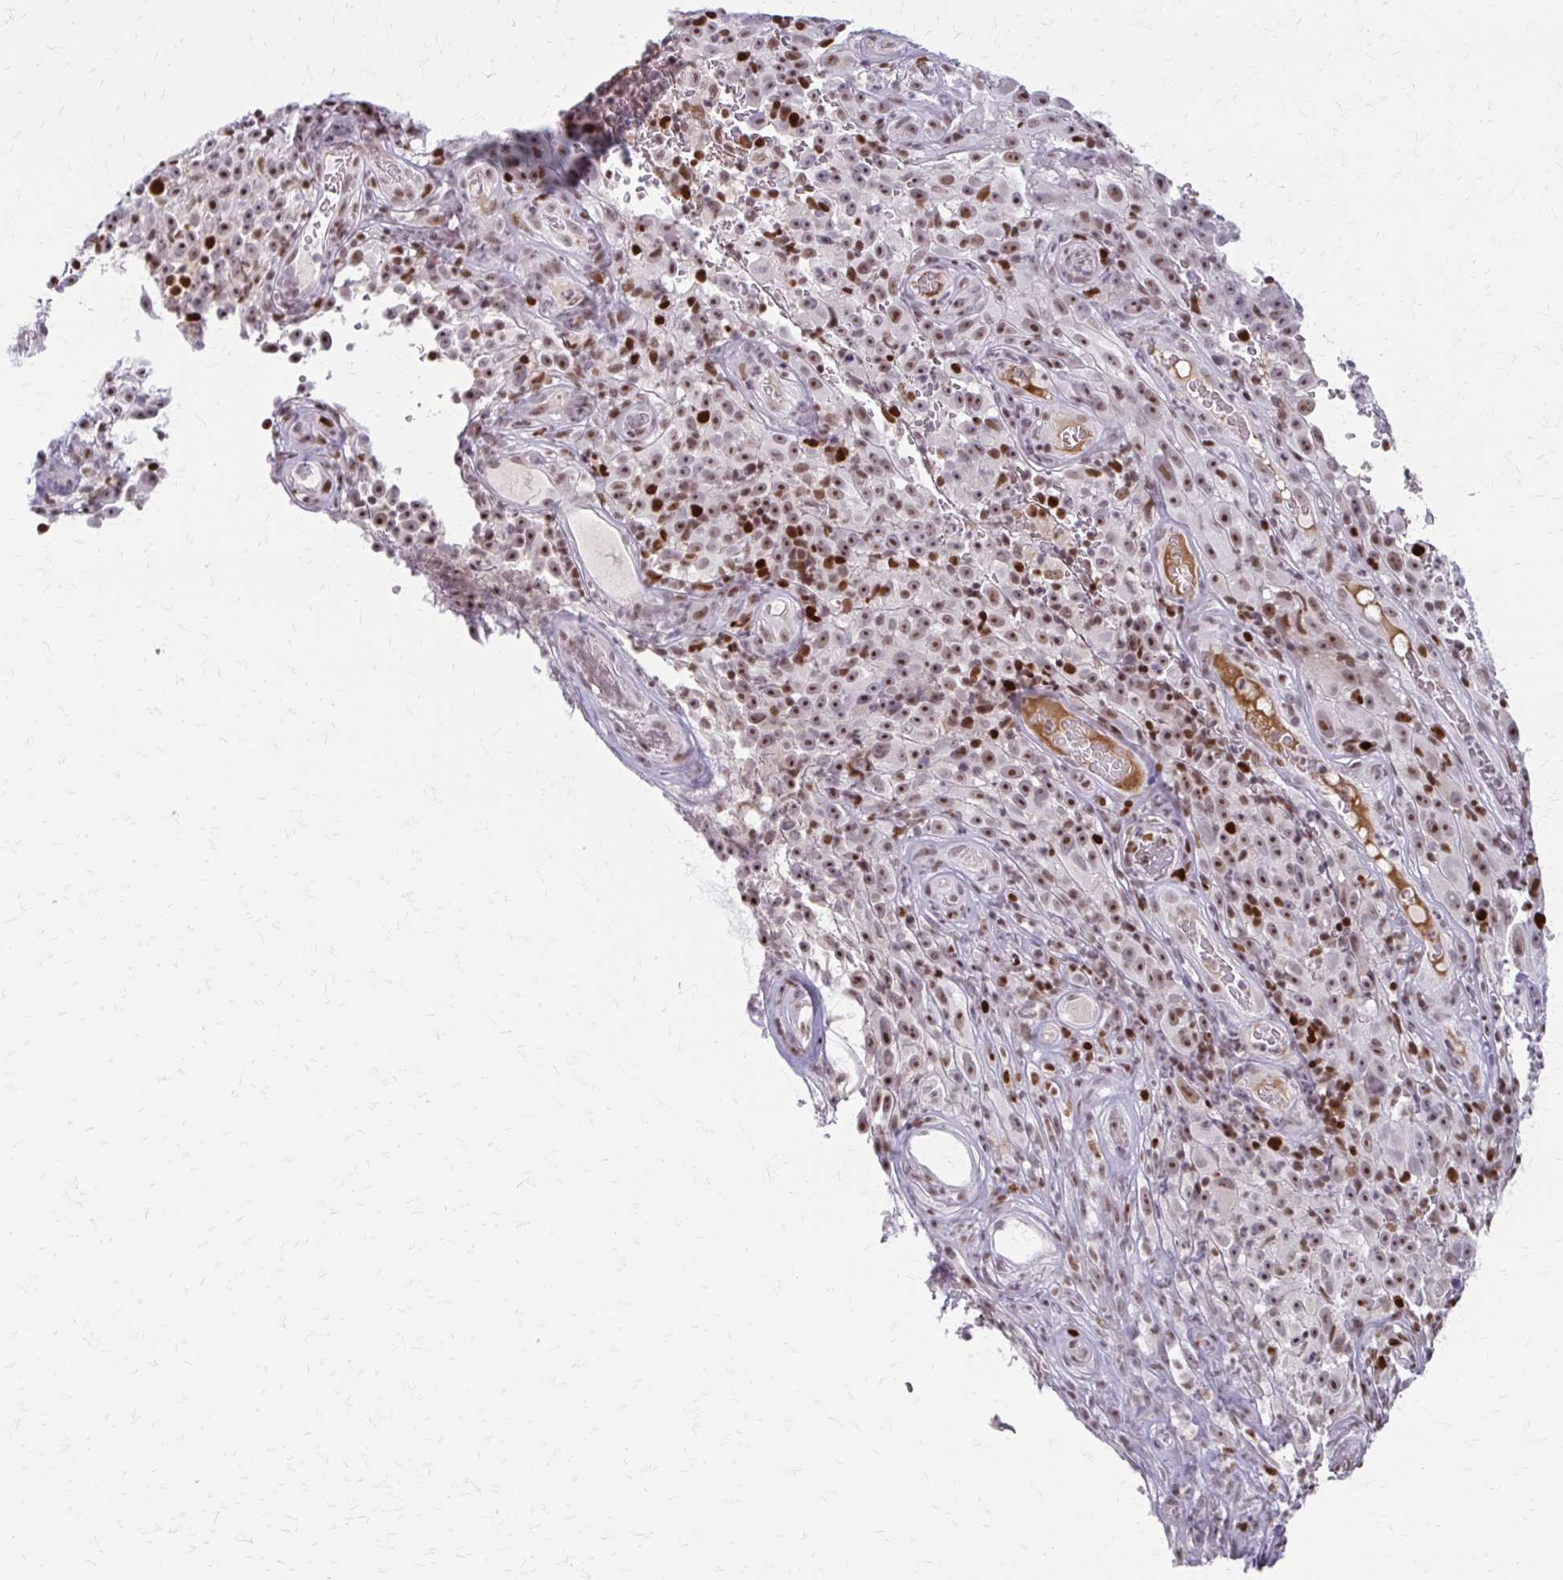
{"staining": {"intensity": "moderate", "quantity": ">75%", "location": "nuclear"}, "tissue": "melanoma", "cell_type": "Tumor cells", "image_type": "cancer", "snomed": [{"axis": "morphology", "description": "Malignant melanoma, NOS"}, {"axis": "topography", "description": "Skin"}], "caption": "Brown immunohistochemical staining in human malignant melanoma shows moderate nuclear expression in about >75% of tumor cells.", "gene": "EED", "patient": {"sex": "female", "age": 82}}